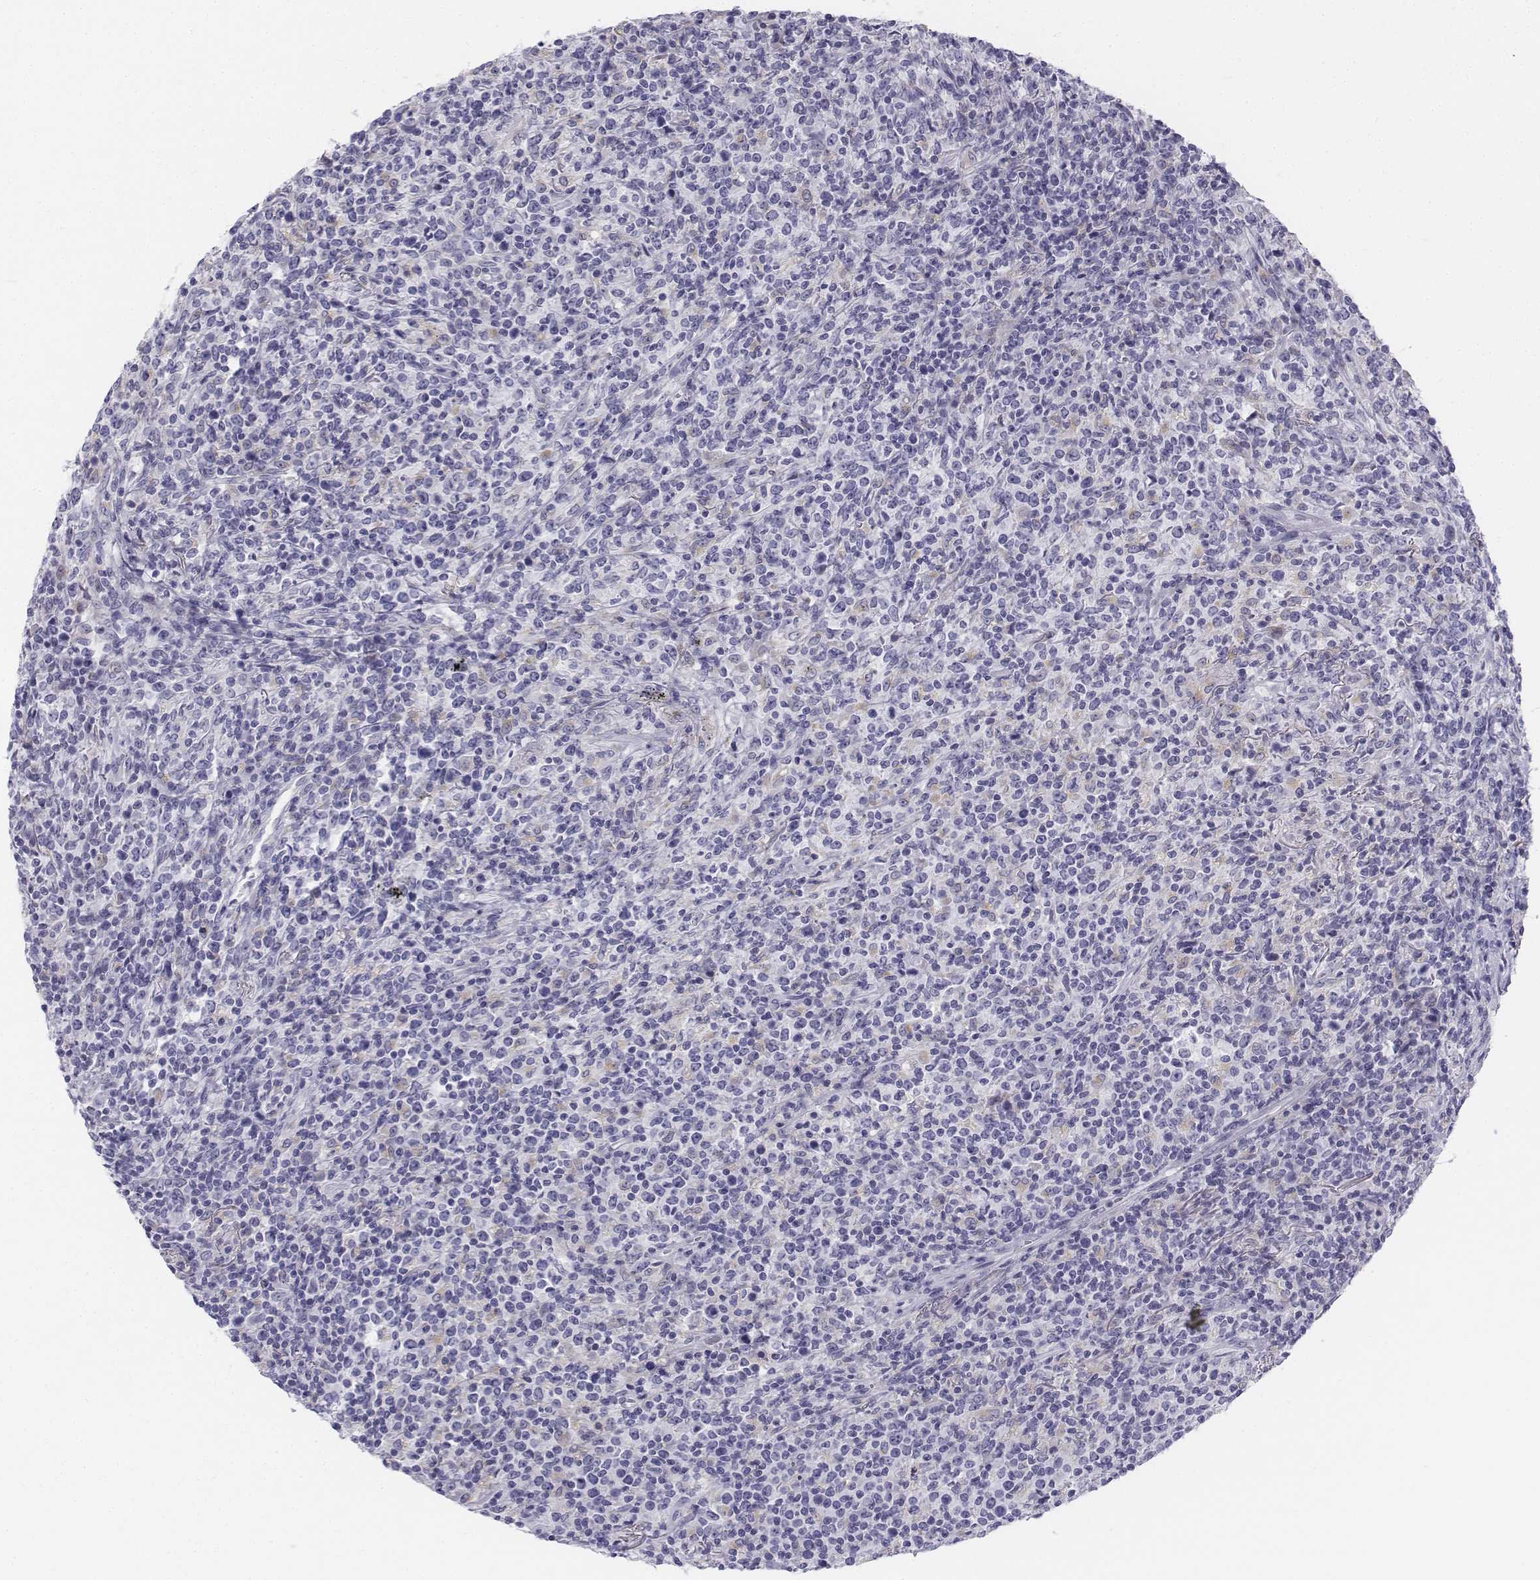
{"staining": {"intensity": "negative", "quantity": "none", "location": "none"}, "tissue": "lymphoma", "cell_type": "Tumor cells", "image_type": "cancer", "snomed": [{"axis": "morphology", "description": "Malignant lymphoma, non-Hodgkin's type, High grade"}, {"axis": "topography", "description": "Lung"}], "caption": "IHC of human malignant lymphoma, non-Hodgkin's type (high-grade) reveals no positivity in tumor cells. Nuclei are stained in blue.", "gene": "TH", "patient": {"sex": "male", "age": 79}}